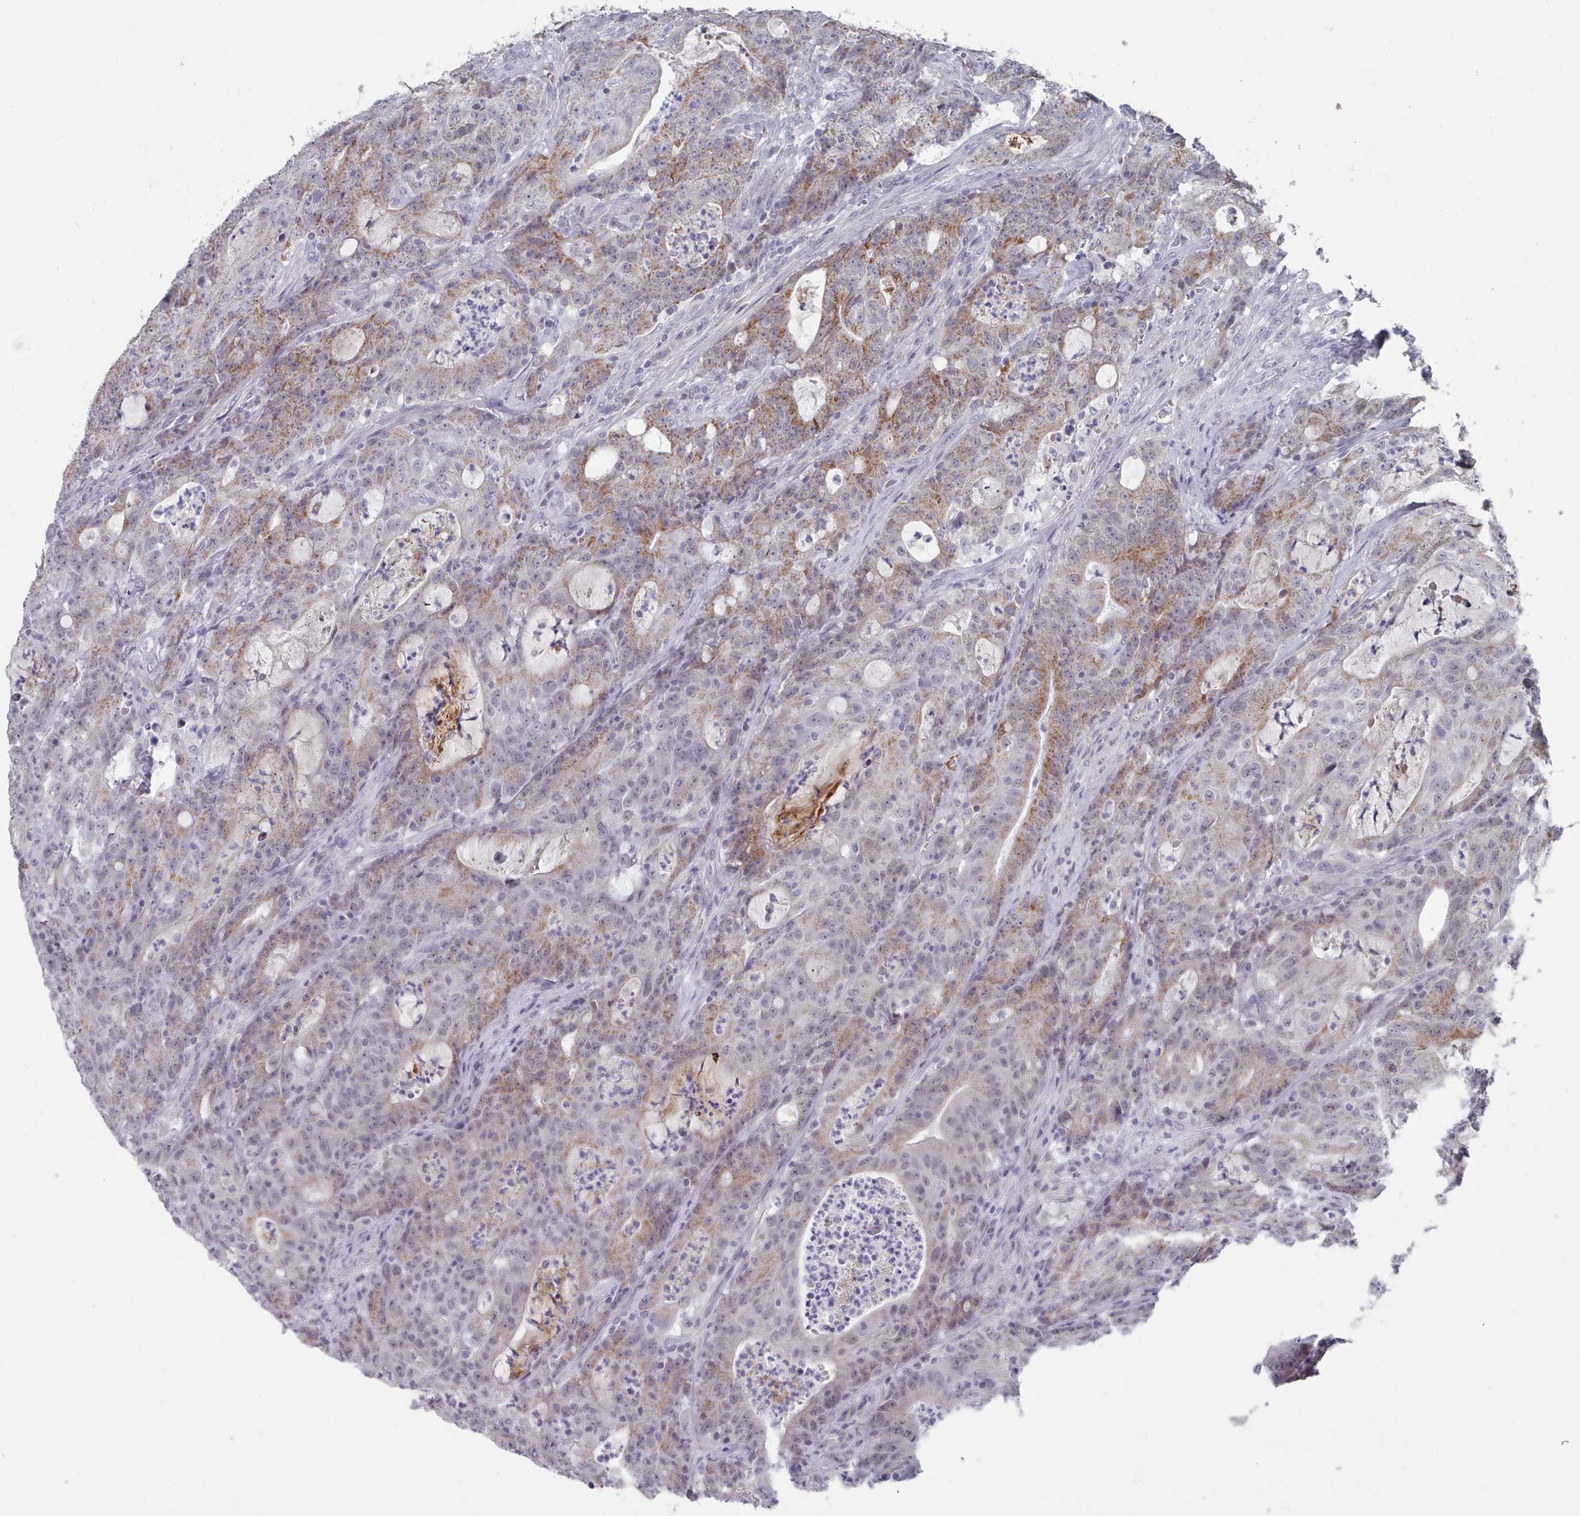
{"staining": {"intensity": "moderate", "quantity": "25%-75%", "location": "cytoplasmic/membranous"}, "tissue": "colorectal cancer", "cell_type": "Tumor cells", "image_type": "cancer", "snomed": [{"axis": "morphology", "description": "Adenocarcinoma, NOS"}, {"axis": "topography", "description": "Colon"}], "caption": "Approximately 25%-75% of tumor cells in colorectal cancer reveal moderate cytoplasmic/membranous protein staining as visualized by brown immunohistochemical staining.", "gene": "TRARG1", "patient": {"sex": "male", "age": 83}}